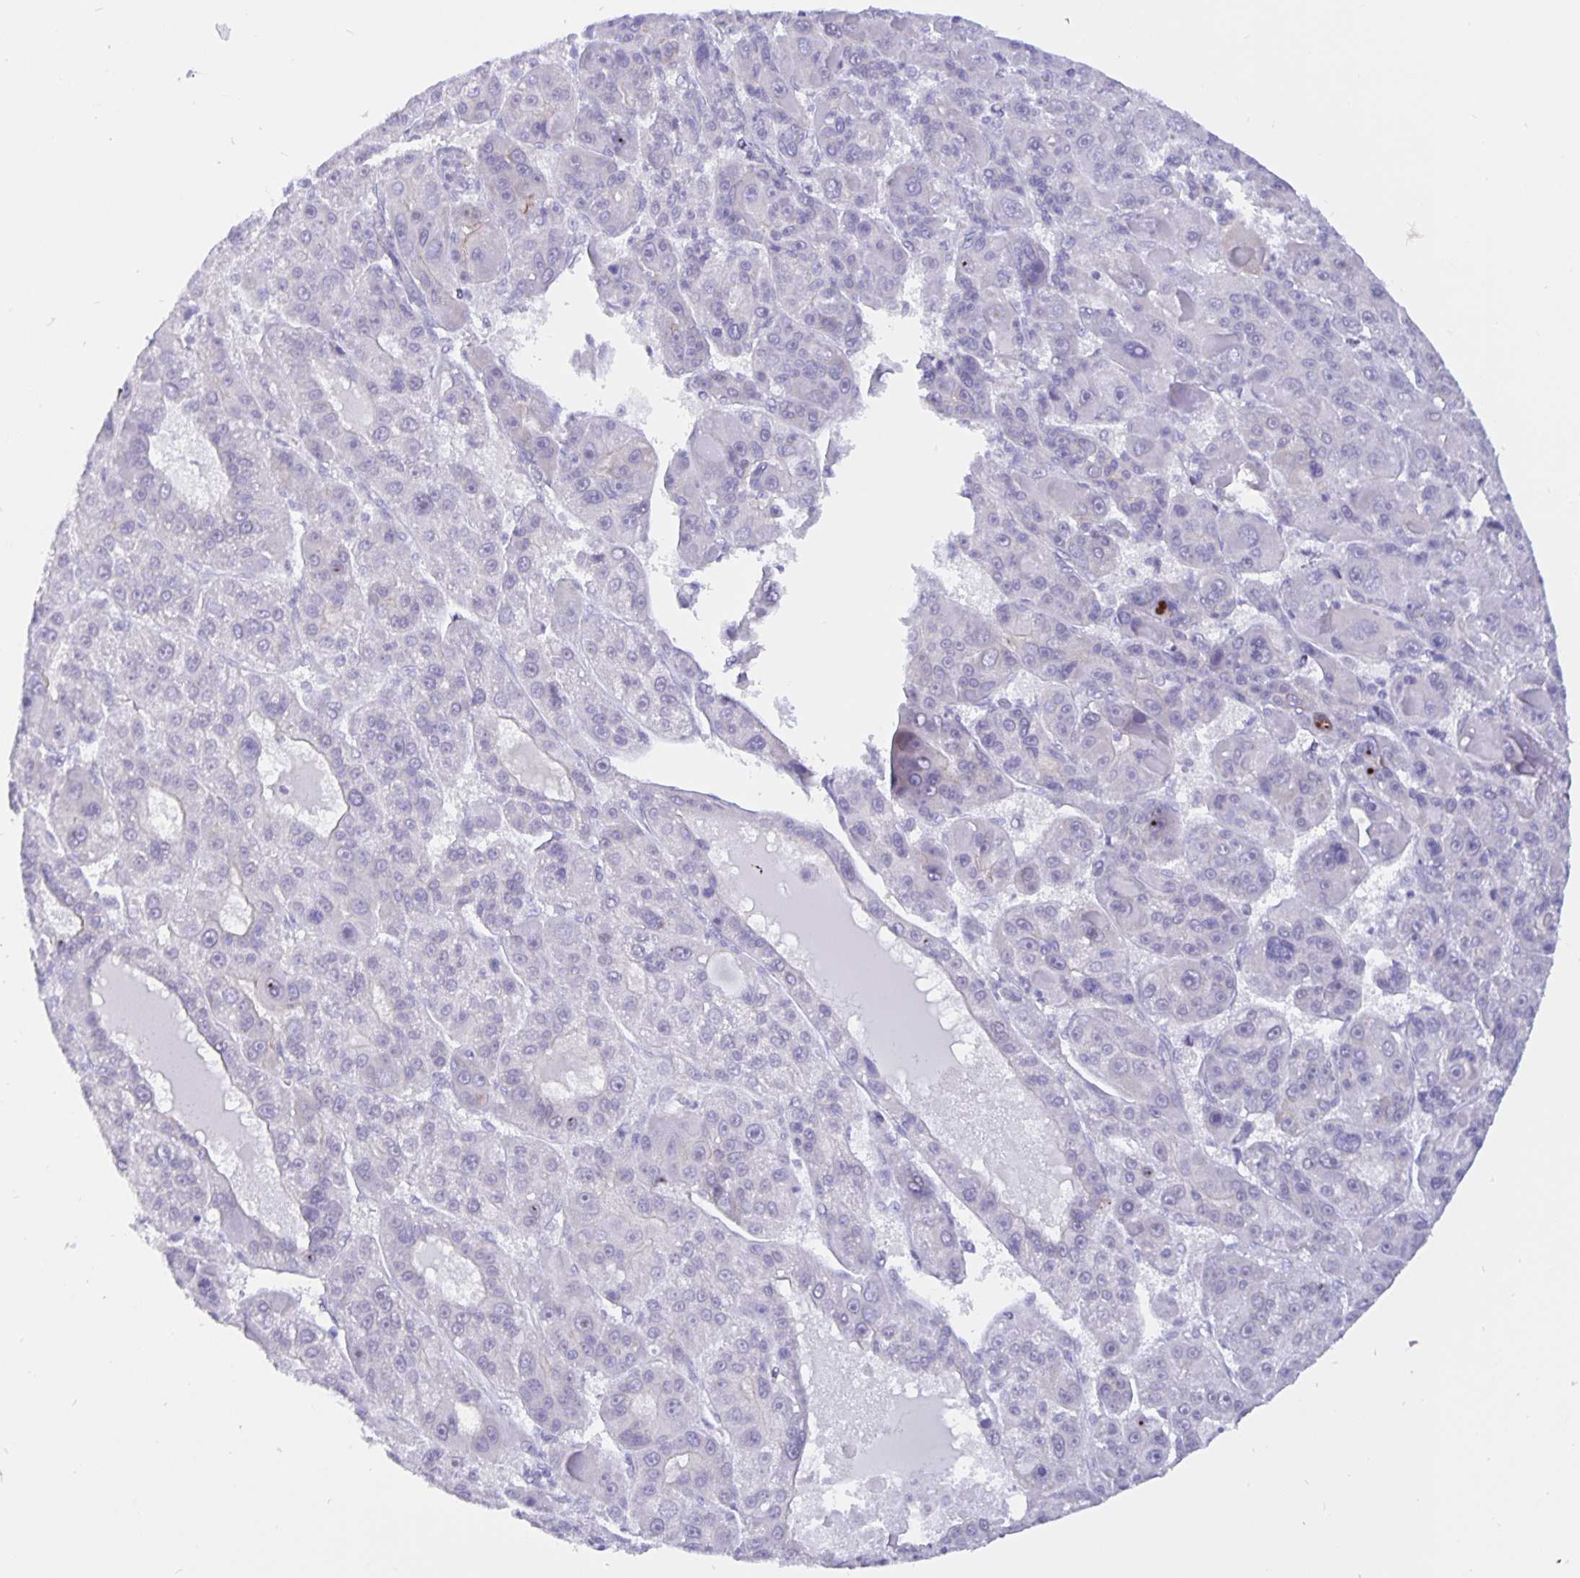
{"staining": {"intensity": "negative", "quantity": "none", "location": "none"}, "tissue": "liver cancer", "cell_type": "Tumor cells", "image_type": "cancer", "snomed": [{"axis": "morphology", "description": "Carcinoma, Hepatocellular, NOS"}, {"axis": "topography", "description": "Liver"}], "caption": "Tumor cells are negative for brown protein staining in hepatocellular carcinoma (liver).", "gene": "ERMN", "patient": {"sex": "male", "age": 76}}